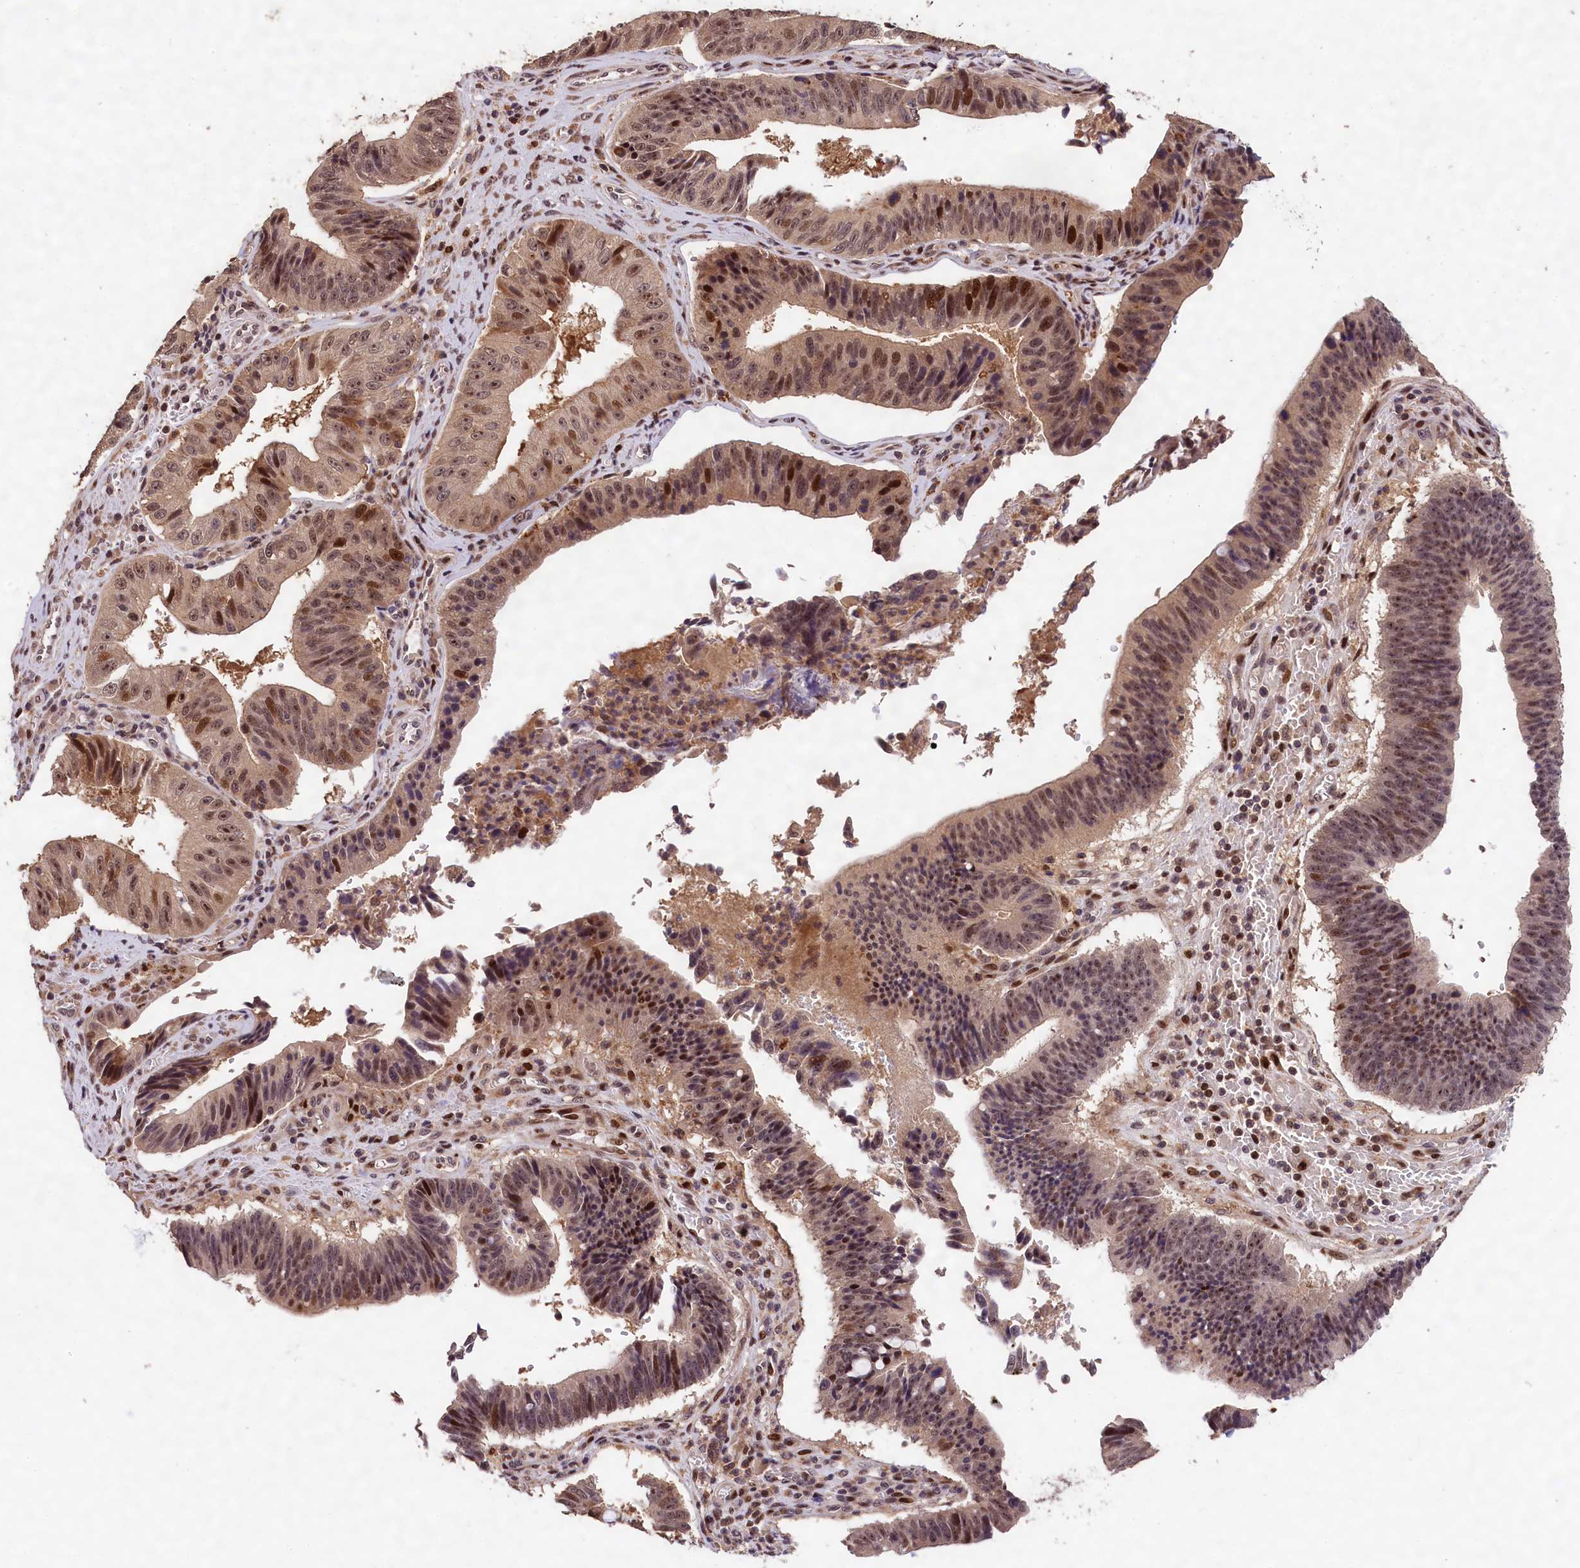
{"staining": {"intensity": "moderate", "quantity": ">75%", "location": "nuclear"}, "tissue": "stomach cancer", "cell_type": "Tumor cells", "image_type": "cancer", "snomed": [{"axis": "morphology", "description": "Adenocarcinoma, NOS"}, {"axis": "topography", "description": "Stomach"}], "caption": "A high-resolution photomicrograph shows IHC staining of stomach cancer (adenocarcinoma), which demonstrates moderate nuclear staining in approximately >75% of tumor cells. Using DAB (brown) and hematoxylin (blue) stains, captured at high magnification using brightfield microscopy.", "gene": "PHAF1", "patient": {"sex": "male", "age": 59}}